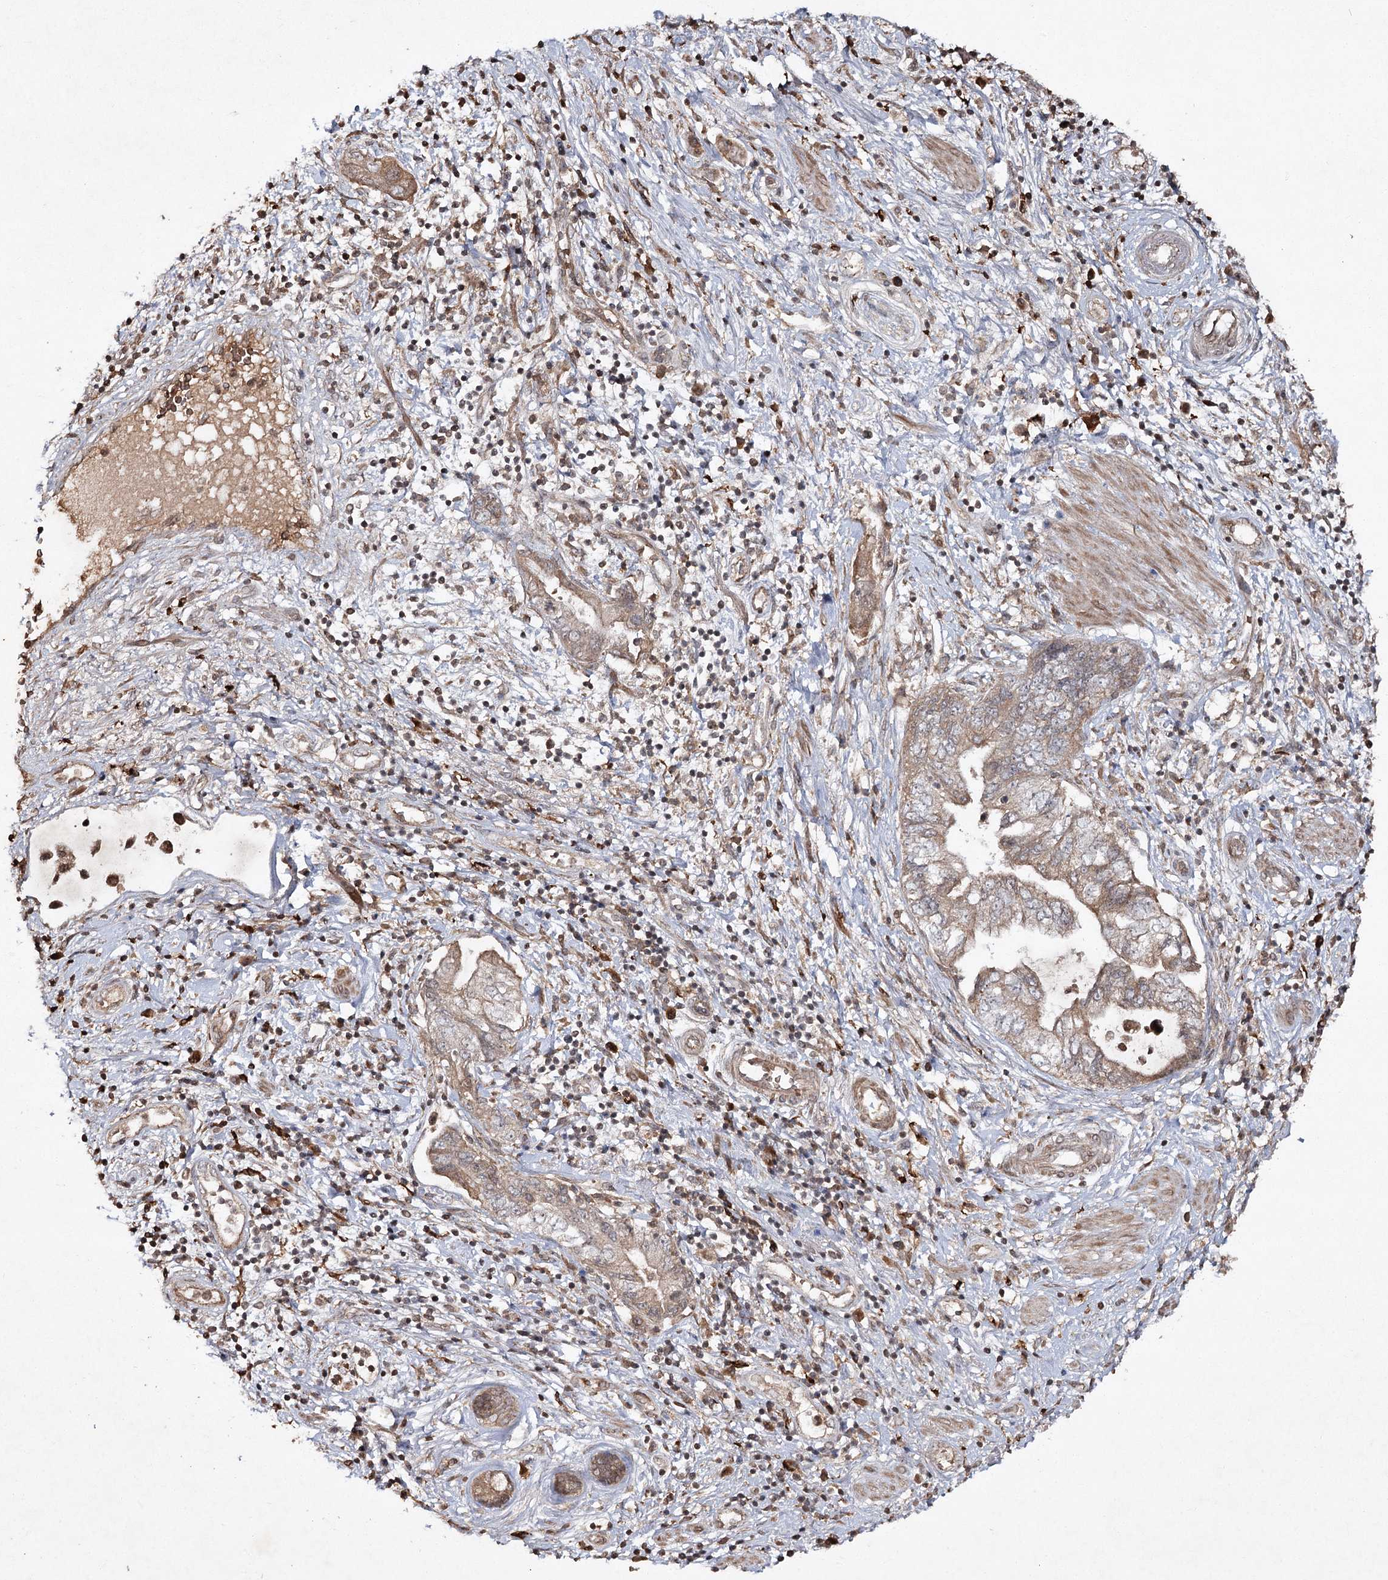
{"staining": {"intensity": "weak", "quantity": "25%-75%", "location": "cytoplasmic/membranous"}, "tissue": "pancreatic cancer", "cell_type": "Tumor cells", "image_type": "cancer", "snomed": [{"axis": "morphology", "description": "Adenocarcinoma, NOS"}, {"axis": "topography", "description": "Pancreas"}], "caption": "Immunohistochemistry histopathology image of human pancreatic cancer (adenocarcinoma) stained for a protein (brown), which exhibits low levels of weak cytoplasmic/membranous positivity in approximately 25%-75% of tumor cells.", "gene": "CYP2B6", "patient": {"sex": "female", "age": 73}}